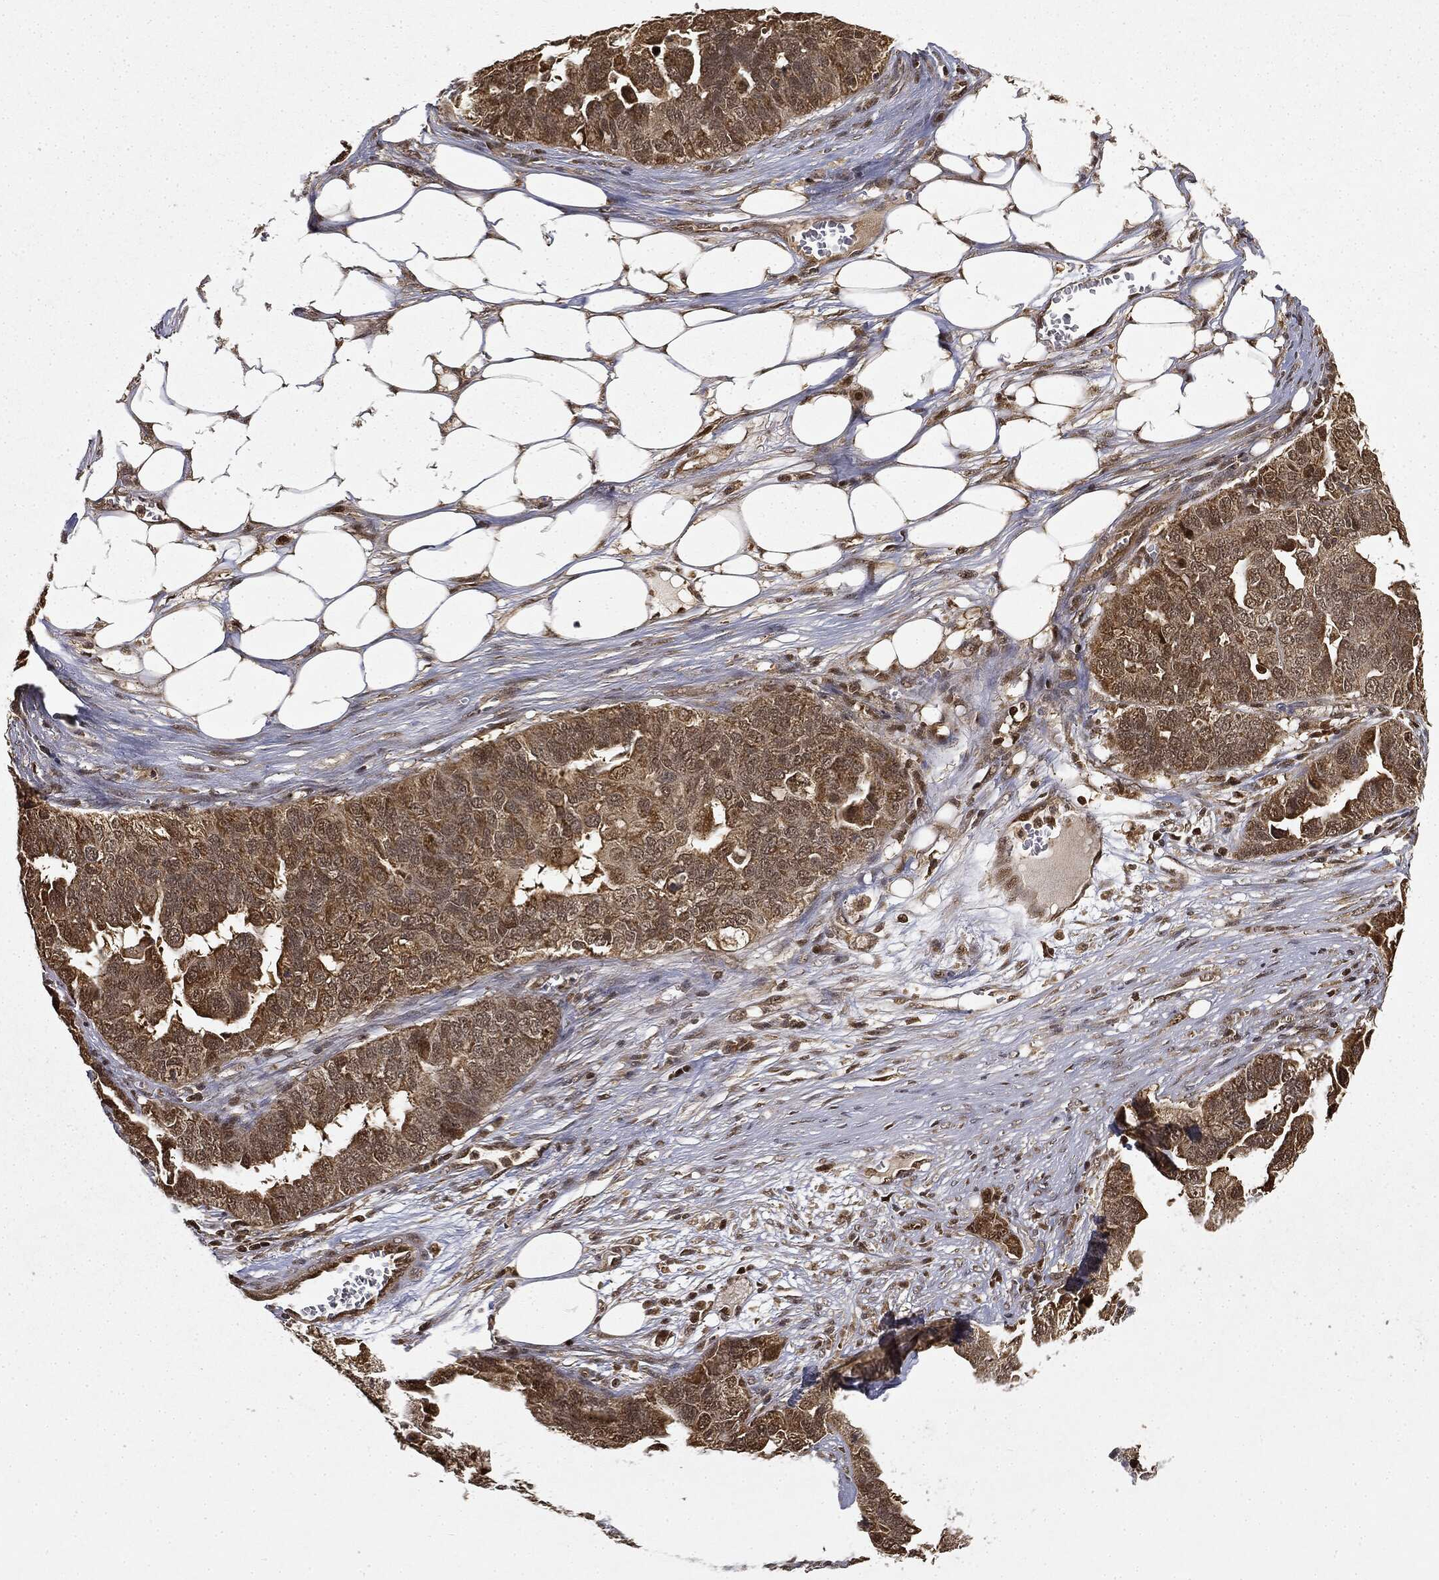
{"staining": {"intensity": "moderate", "quantity": ">75%", "location": "cytoplasmic/membranous"}, "tissue": "ovarian cancer", "cell_type": "Tumor cells", "image_type": "cancer", "snomed": [{"axis": "morphology", "description": "Carcinoma, endometroid"}, {"axis": "topography", "description": "Soft tissue"}, {"axis": "topography", "description": "Ovary"}], "caption": "Ovarian cancer stained with a protein marker reveals moderate staining in tumor cells.", "gene": "ZNHIT6", "patient": {"sex": "female", "age": 52}}